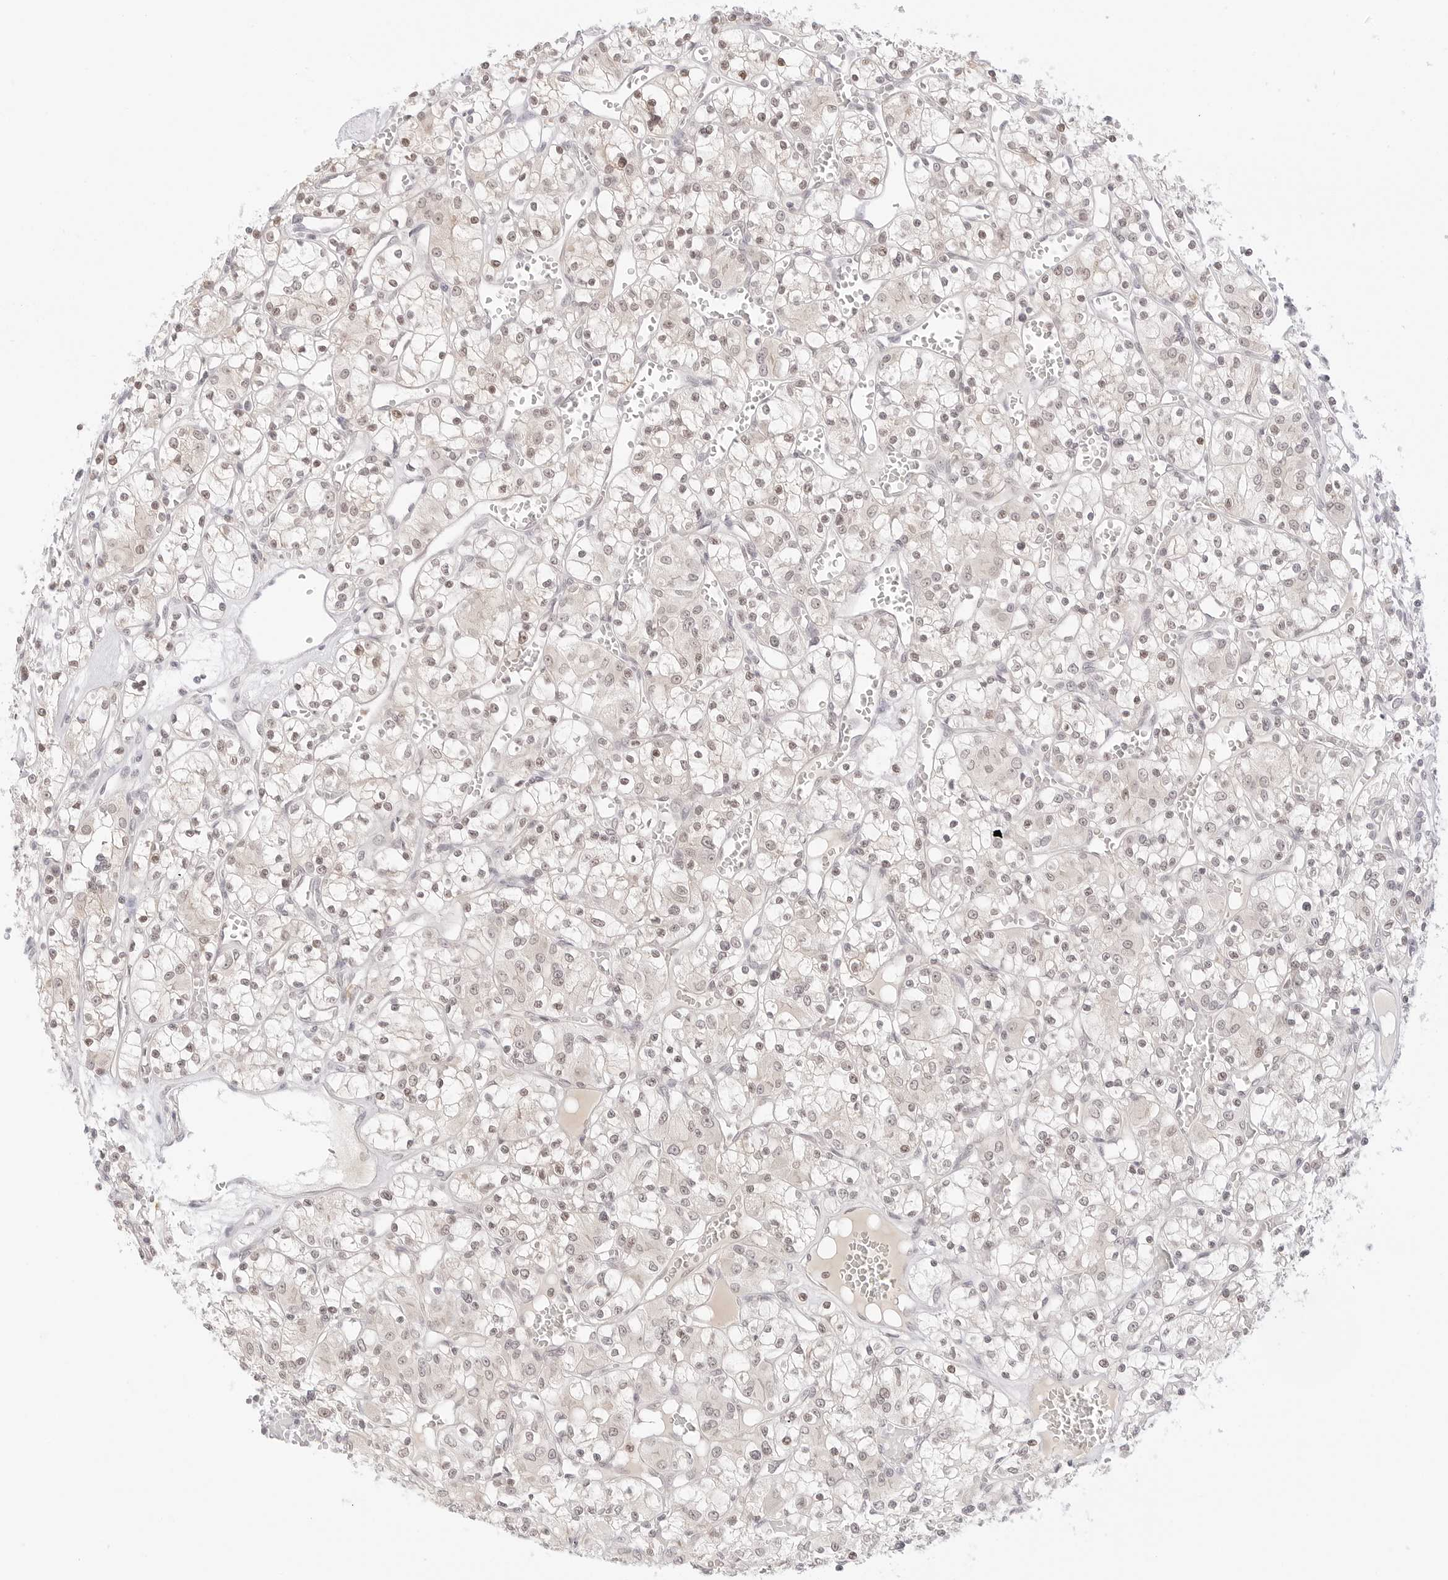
{"staining": {"intensity": "weak", "quantity": "<25%", "location": "nuclear"}, "tissue": "renal cancer", "cell_type": "Tumor cells", "image_type": "cancer", "snomed": [{"axis": "morphology", "description": "Adenocarcinoma, NOS"}, {"axis": "topography", "description": "Kidney"}], "caption": "DAB immunohistochemical staining of human renal adenocarcinoma reveals no significant staining in tumor cells.", "gene": "GNAS", "patient": {"sex": "female", "age": 59}}